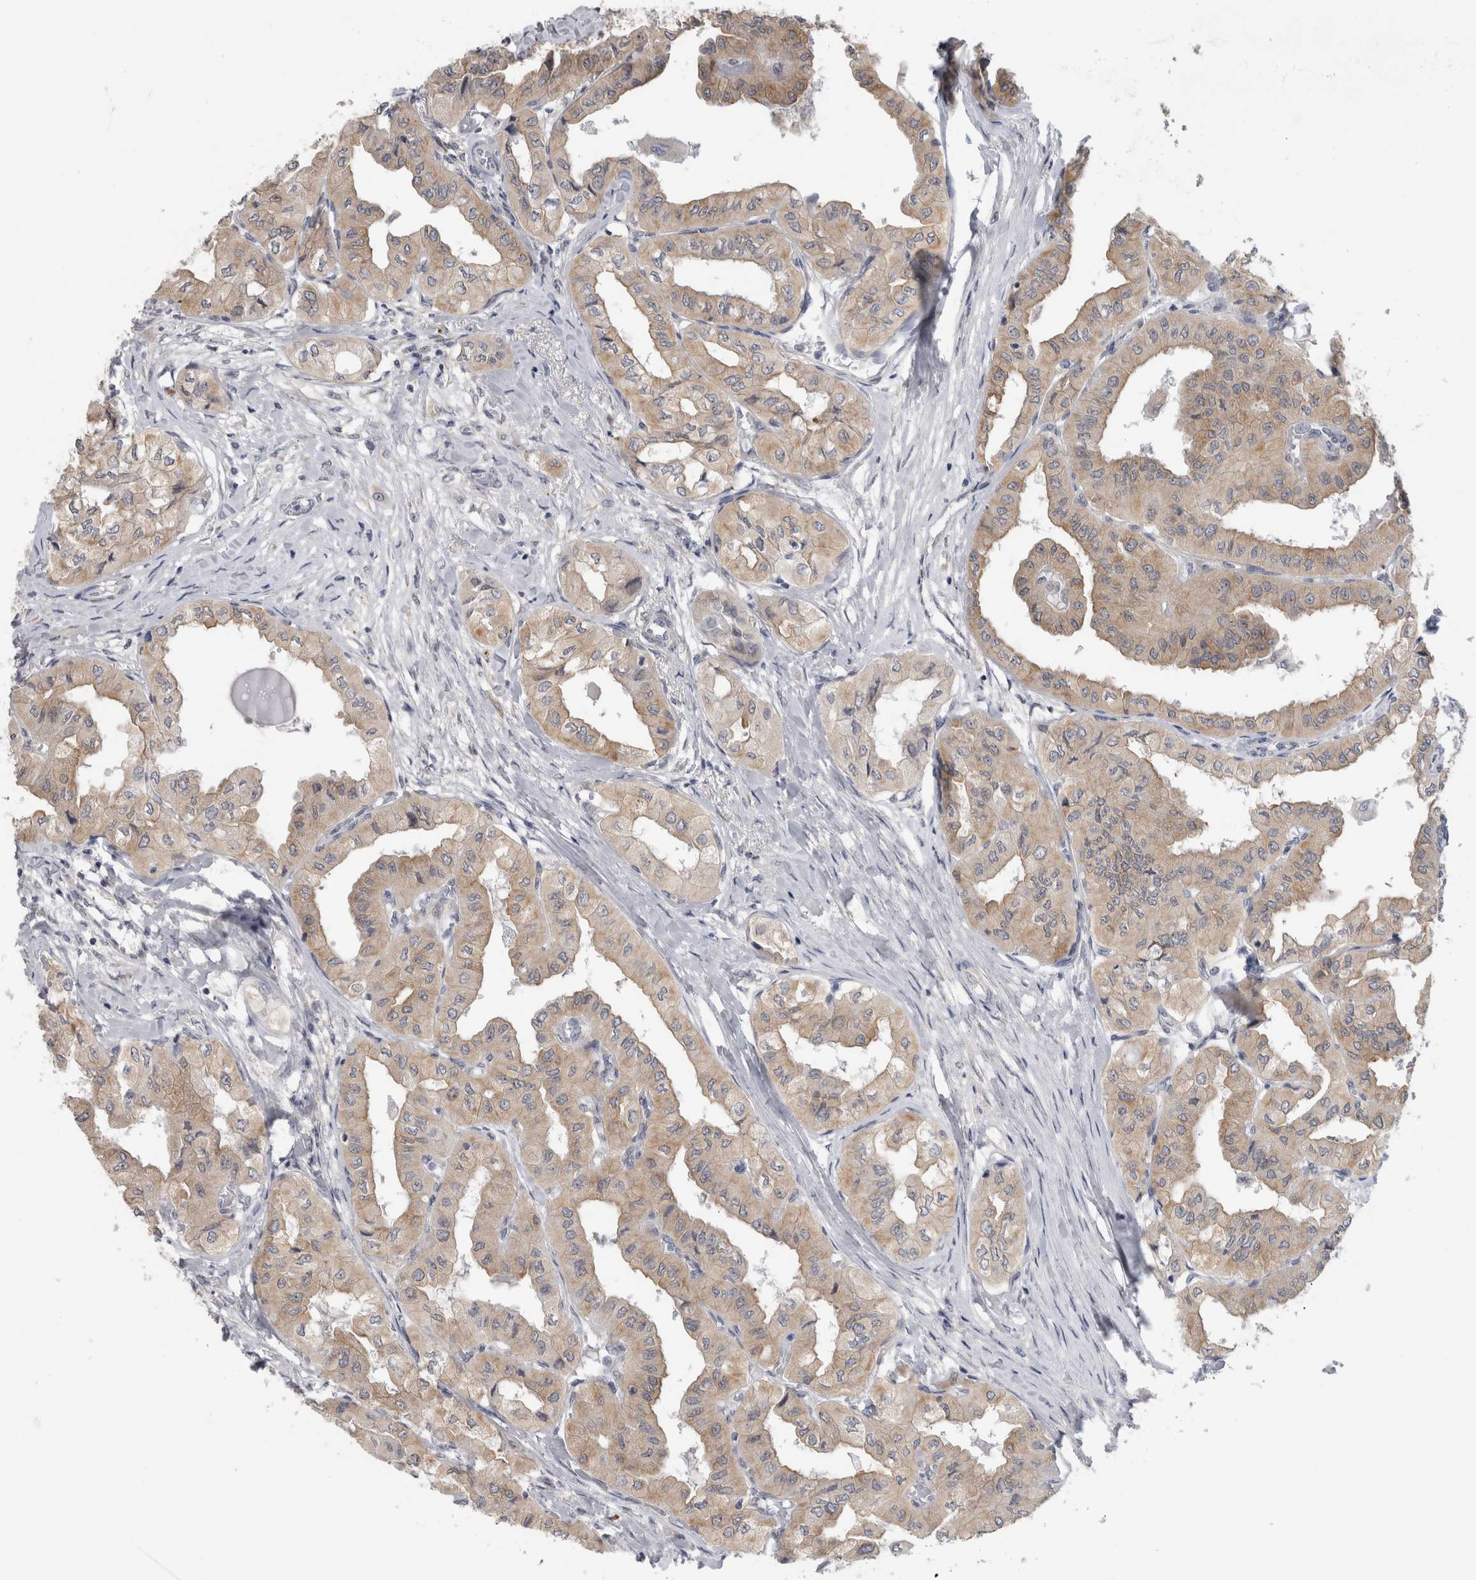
{"staining": {"intensity": "weak", "quantity": ">75%", "location": "cytoplasmic/membranous"}, "tissue": "thyroid cancer", "cell_type": "Tumor cells", "image_type": "cancer", "snomed": [{"axis": "morphology", "description": "Papillary adenocarcinoma, NOS"}, {"axis": "topography", "description": "Thyroid gland"}], "caption": "Protein analysis of thyroid cancer (papillary adenocarcinoma) tissue demonstrates weak cytoplasmic/membranous expression in approximately >75% of tumor cells.", "gene": "TMEM242", "patient": {"sex": "female", "age": 59}}